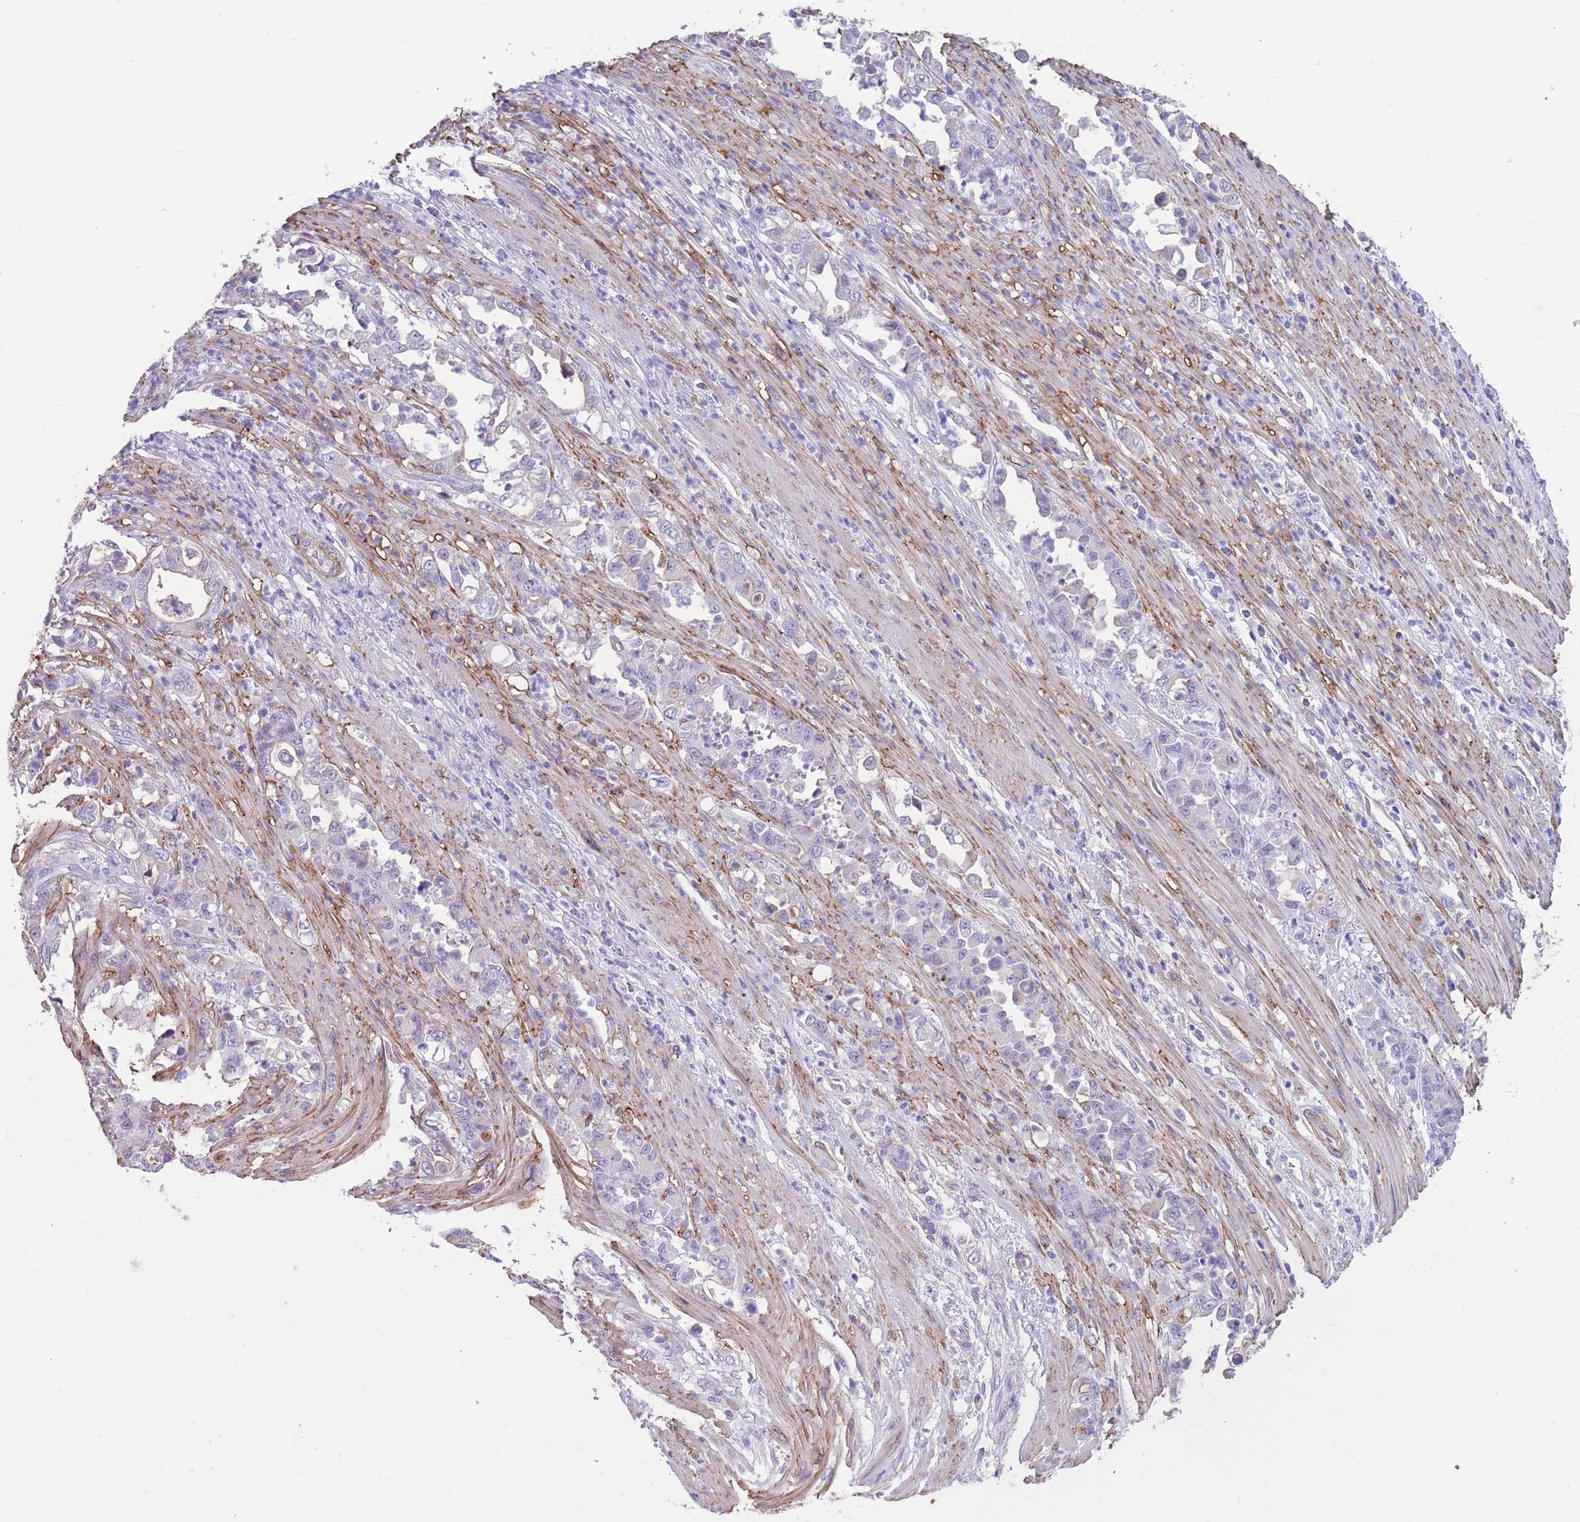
{"staining": {"intensity": "negative", "quantity": "none", "location": "none"}, "tissue": "stomach cancer", "cell_type": "Tumor cells", "image_type": "cancer", "snomed": [{"axis": "morphology", "description": "Normal tissue, NOS"}, {"axis": "morphology", "description": "Adenocarcinoma, NOS"}, {"axis": "topography", "description": "Stomach"}], "caption": "Immunohistochemistry histopathology image of stomach cancer (adenocarcinoma) stained for a protein (brown), which exhibits no positivity in tumor cells.", "gene": "DPYD", "patient": {"sex": "female", "age": 79}}